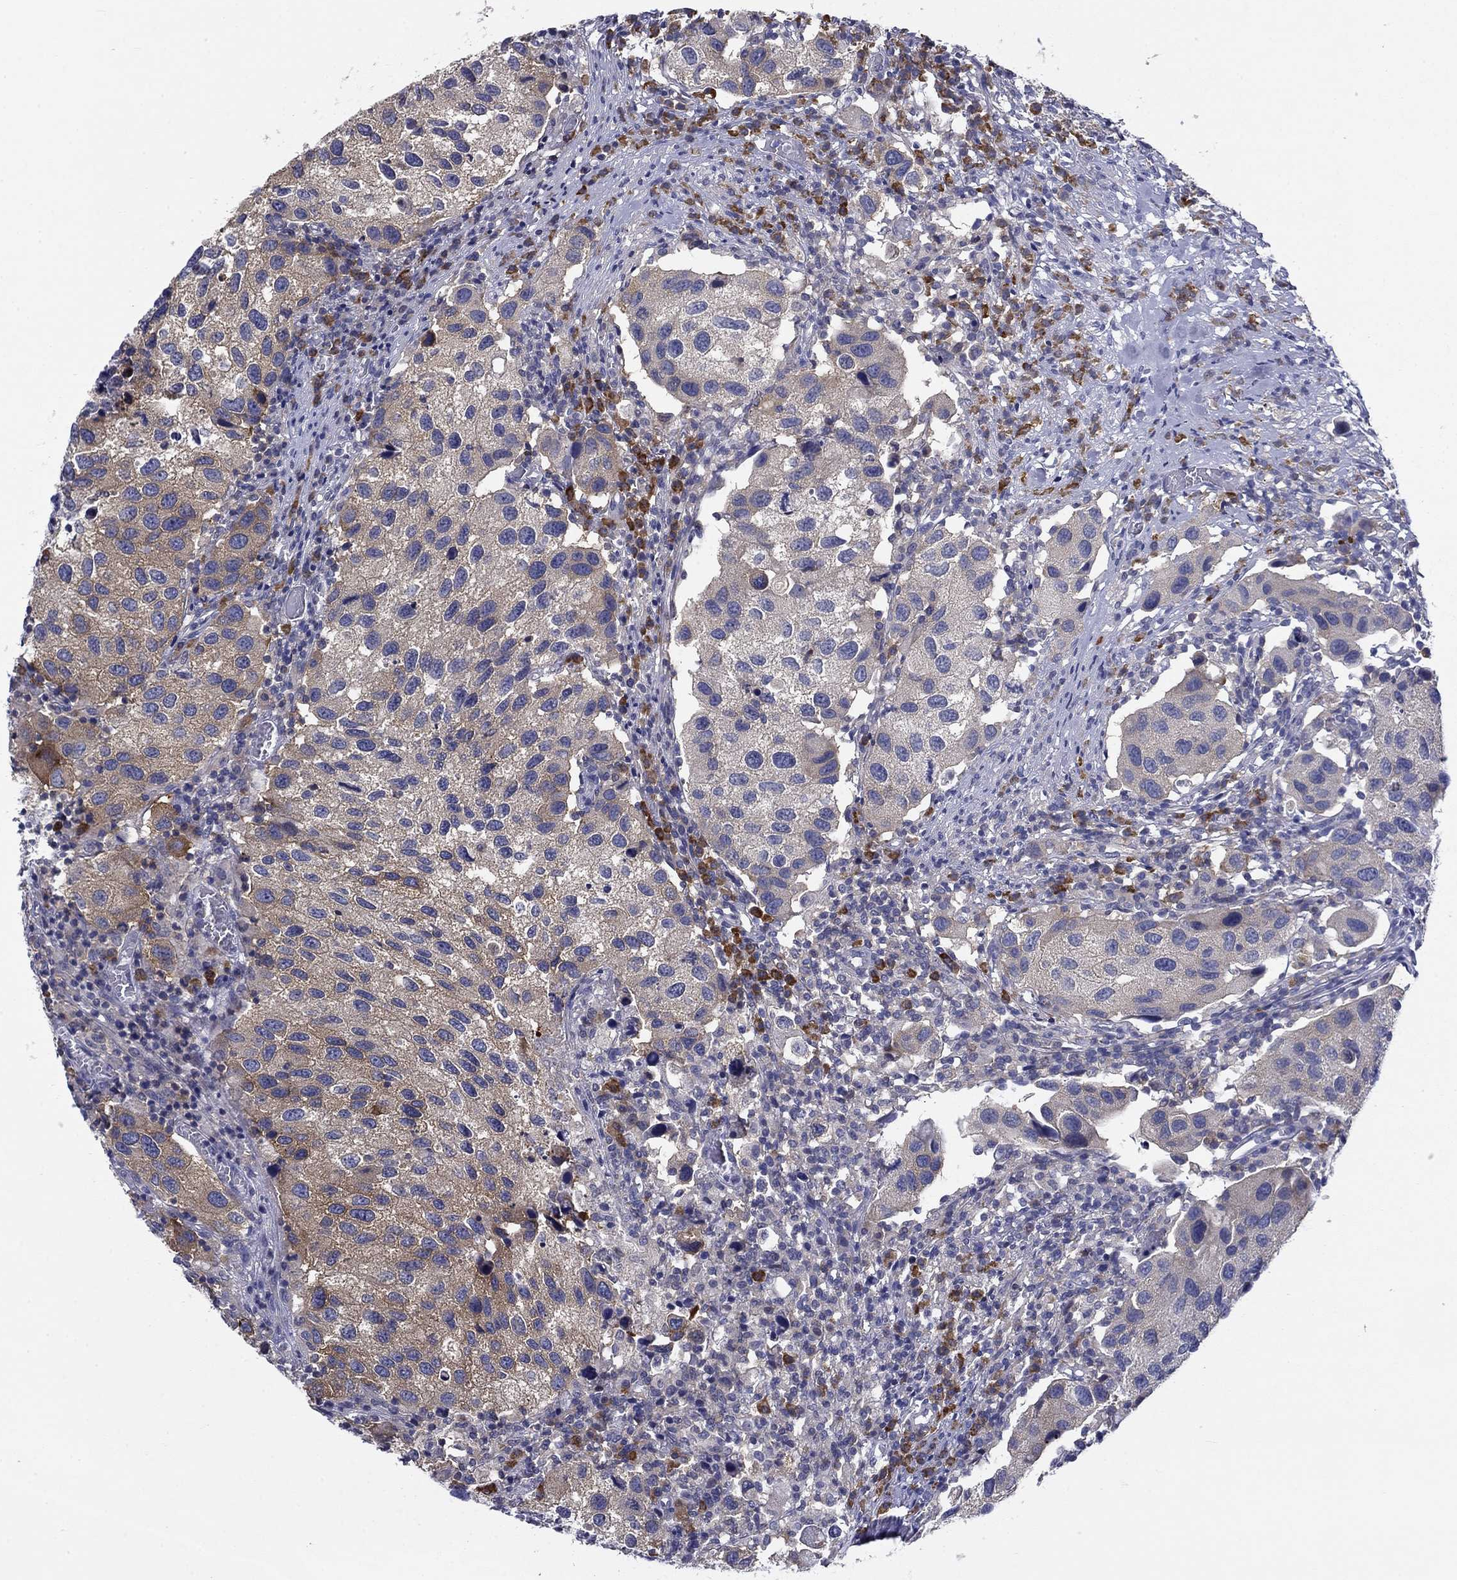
{"staining": {"intensity": "weak", "quantity": "<25%", "location": "cytoplasmic/membranous"}, "tissue": "urothelial cancer", "cell_type": "Tumor cells", "image_type": "cancer", "snomed": [{"axis": "morphology", "description": "Urothelial carcinoma, High grade"}, {"axis": "topography", "description": "Urinary bladder"}], "caption": "Urothelial cancer was stained to show a protein in brown. There is no significant expression in tumor cells.", "gene": "POU2F2", "patient": {"sex": "male", "age": 79}}